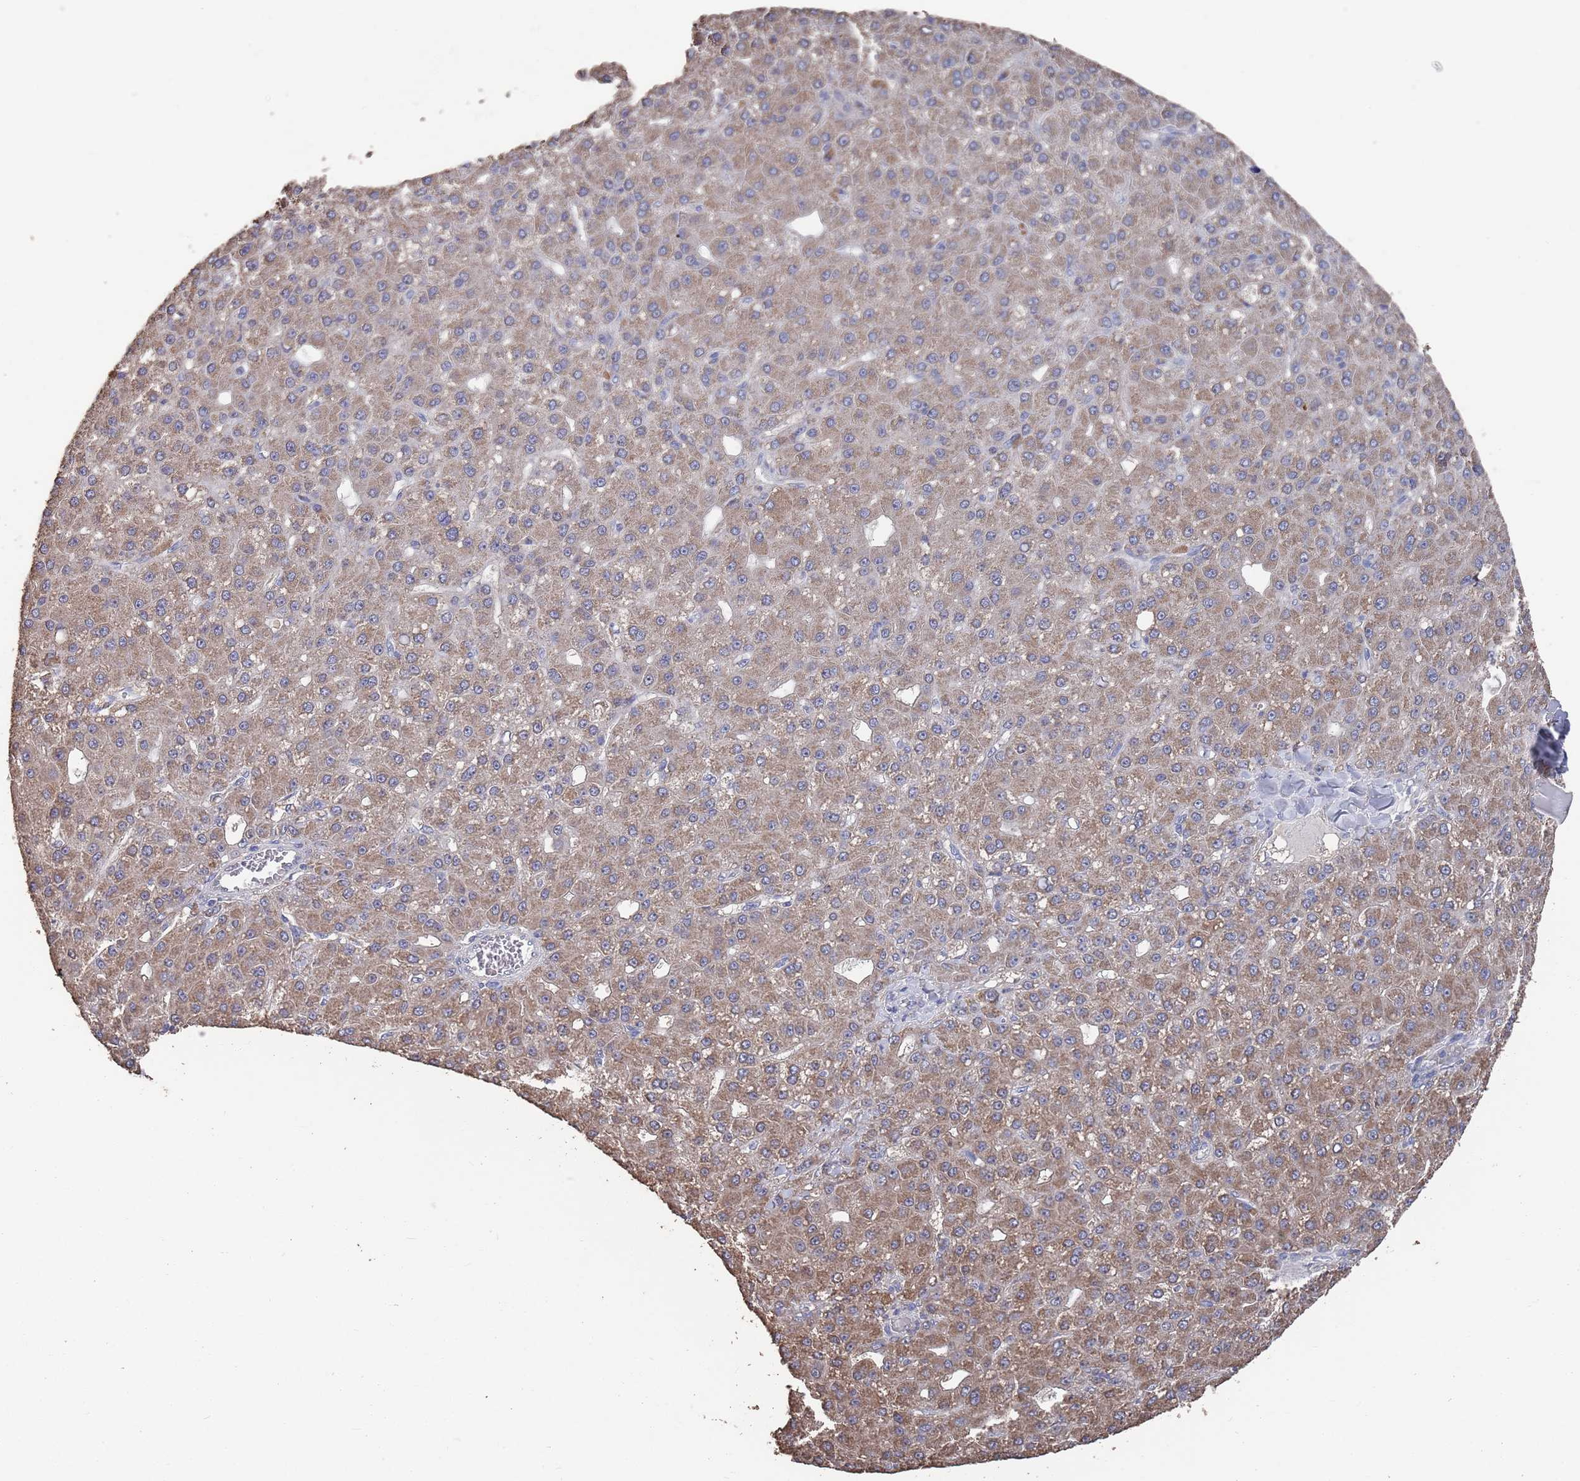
{"staining": {"intensity": "moderate", "quantity": ">75%", "location": "cytoplasmic/membranous"}, "tissue": "liver cancer", "cell_type": "Tumor cells", "image_type": "cancer", "snomed": [{"axis": "morphology", "description": "Carcinoma, Hepatocellular, NOS"}, {"axis": "topography", "description": "Liver"}], "caption": "DAB (3,3'-diaminobenzidine) immunohistochemical staining of human liver cancer displays moderate cytoplasmic/membranous protein positivity in approximately >75% of tumor cells. Ihc stains the protein in brown and the nuclei are stained blue.", "gene": "BTBD18", "patient": {"sex": "male", "age": 67}}